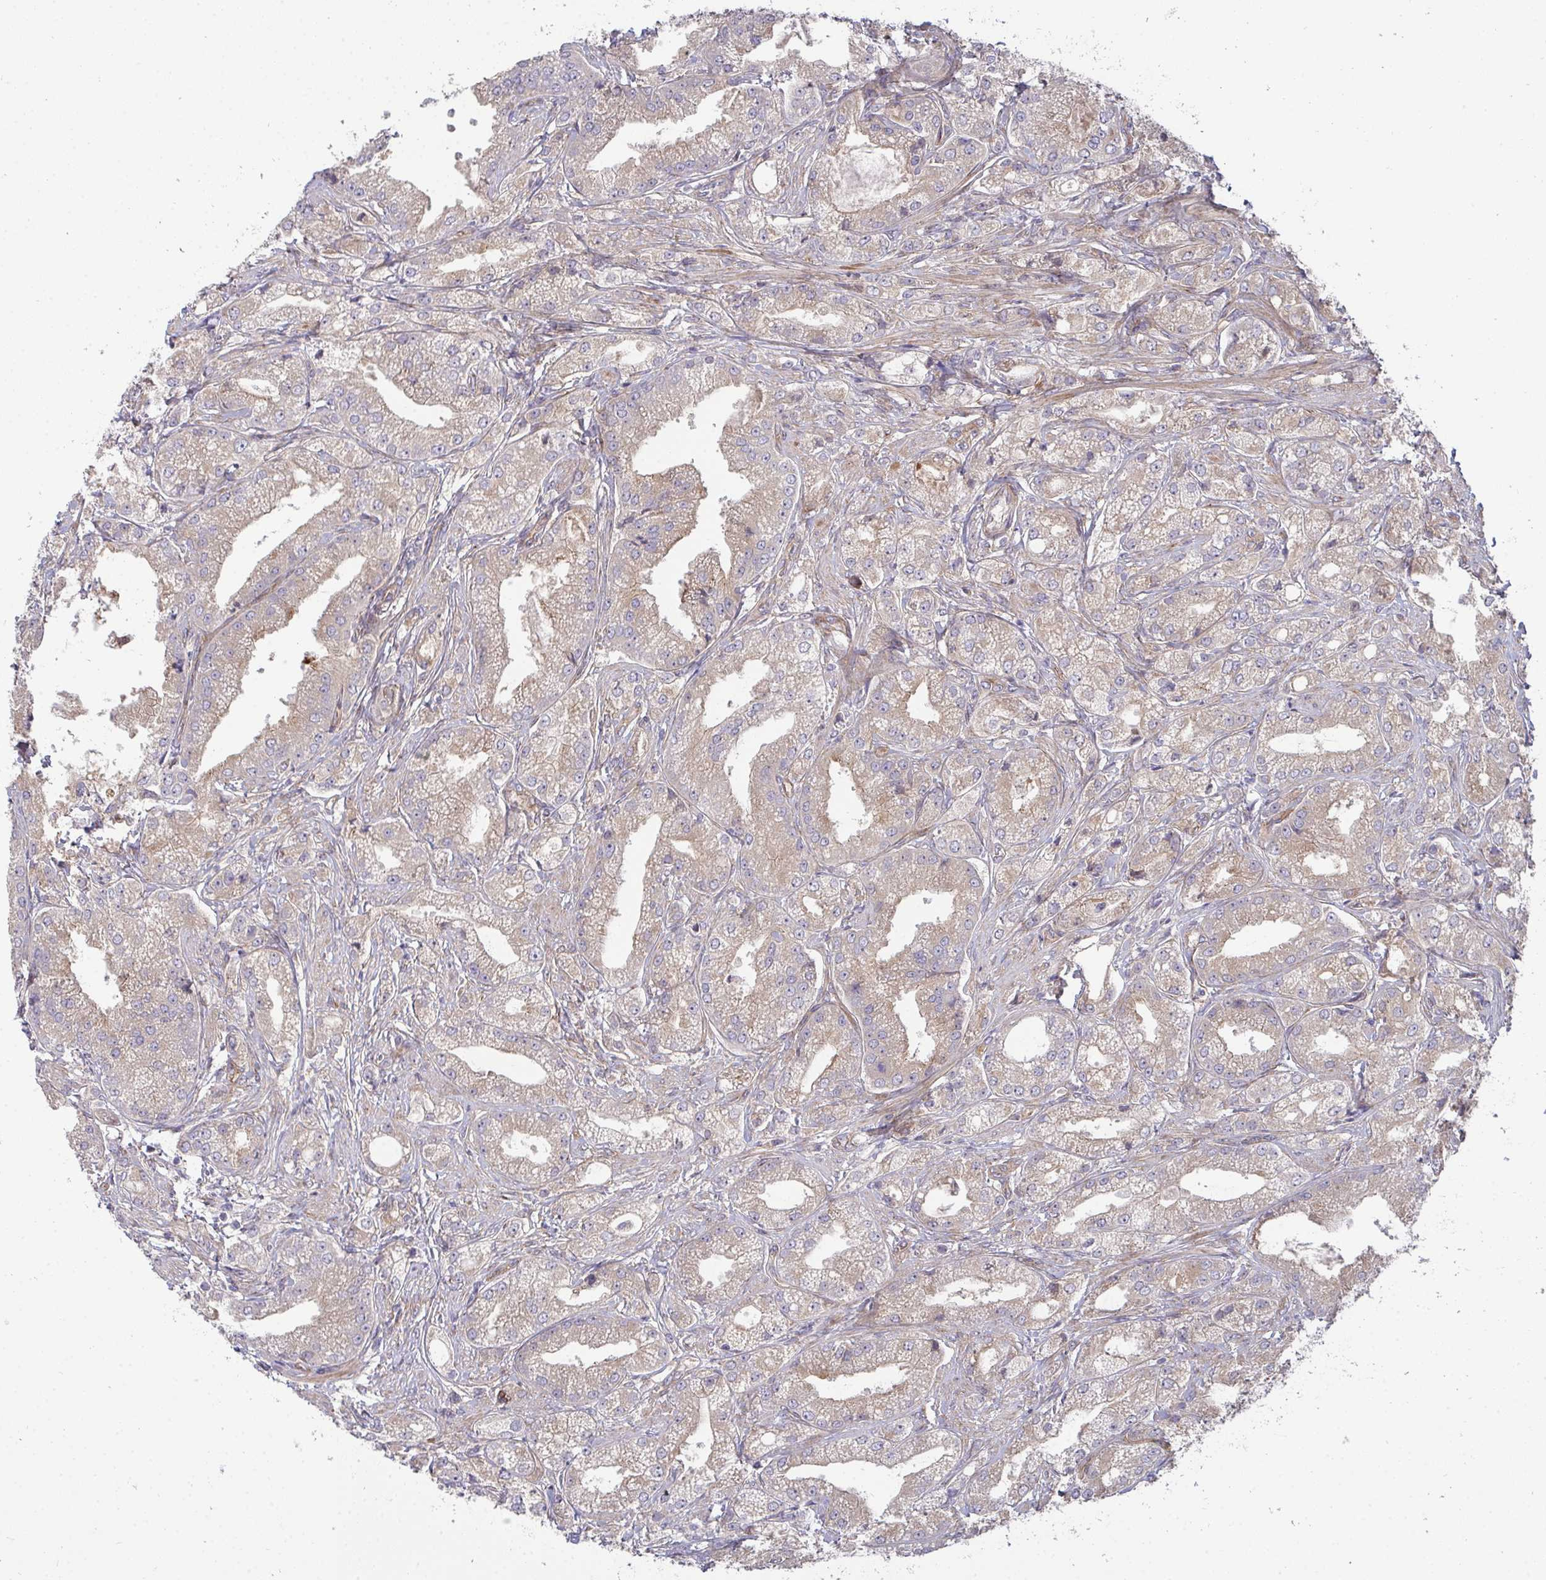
{"staining": {"intensity": "weak", "quantity": "25%-75%", "location": "cytoplasmic/membranous"}, "tissue": "prostate cancer", "cell_type": "Tumor cells", "image_type": "cancer", "snomed": [{"axis": "morphology", "description": "Adenocarcinoma, High grade"}, {"axis": "topography", "description": "Prostate"}], "caption": "There is low levels of weak cytoplasmic/membranous expression in tumor cells of prostate cancer (adenocarcinoma (high-grade)), as demonstrated by immunohistochemical staining (brown color).", "gene": "SH2D1B", "patient": {"sex": "male", "age": 61}}